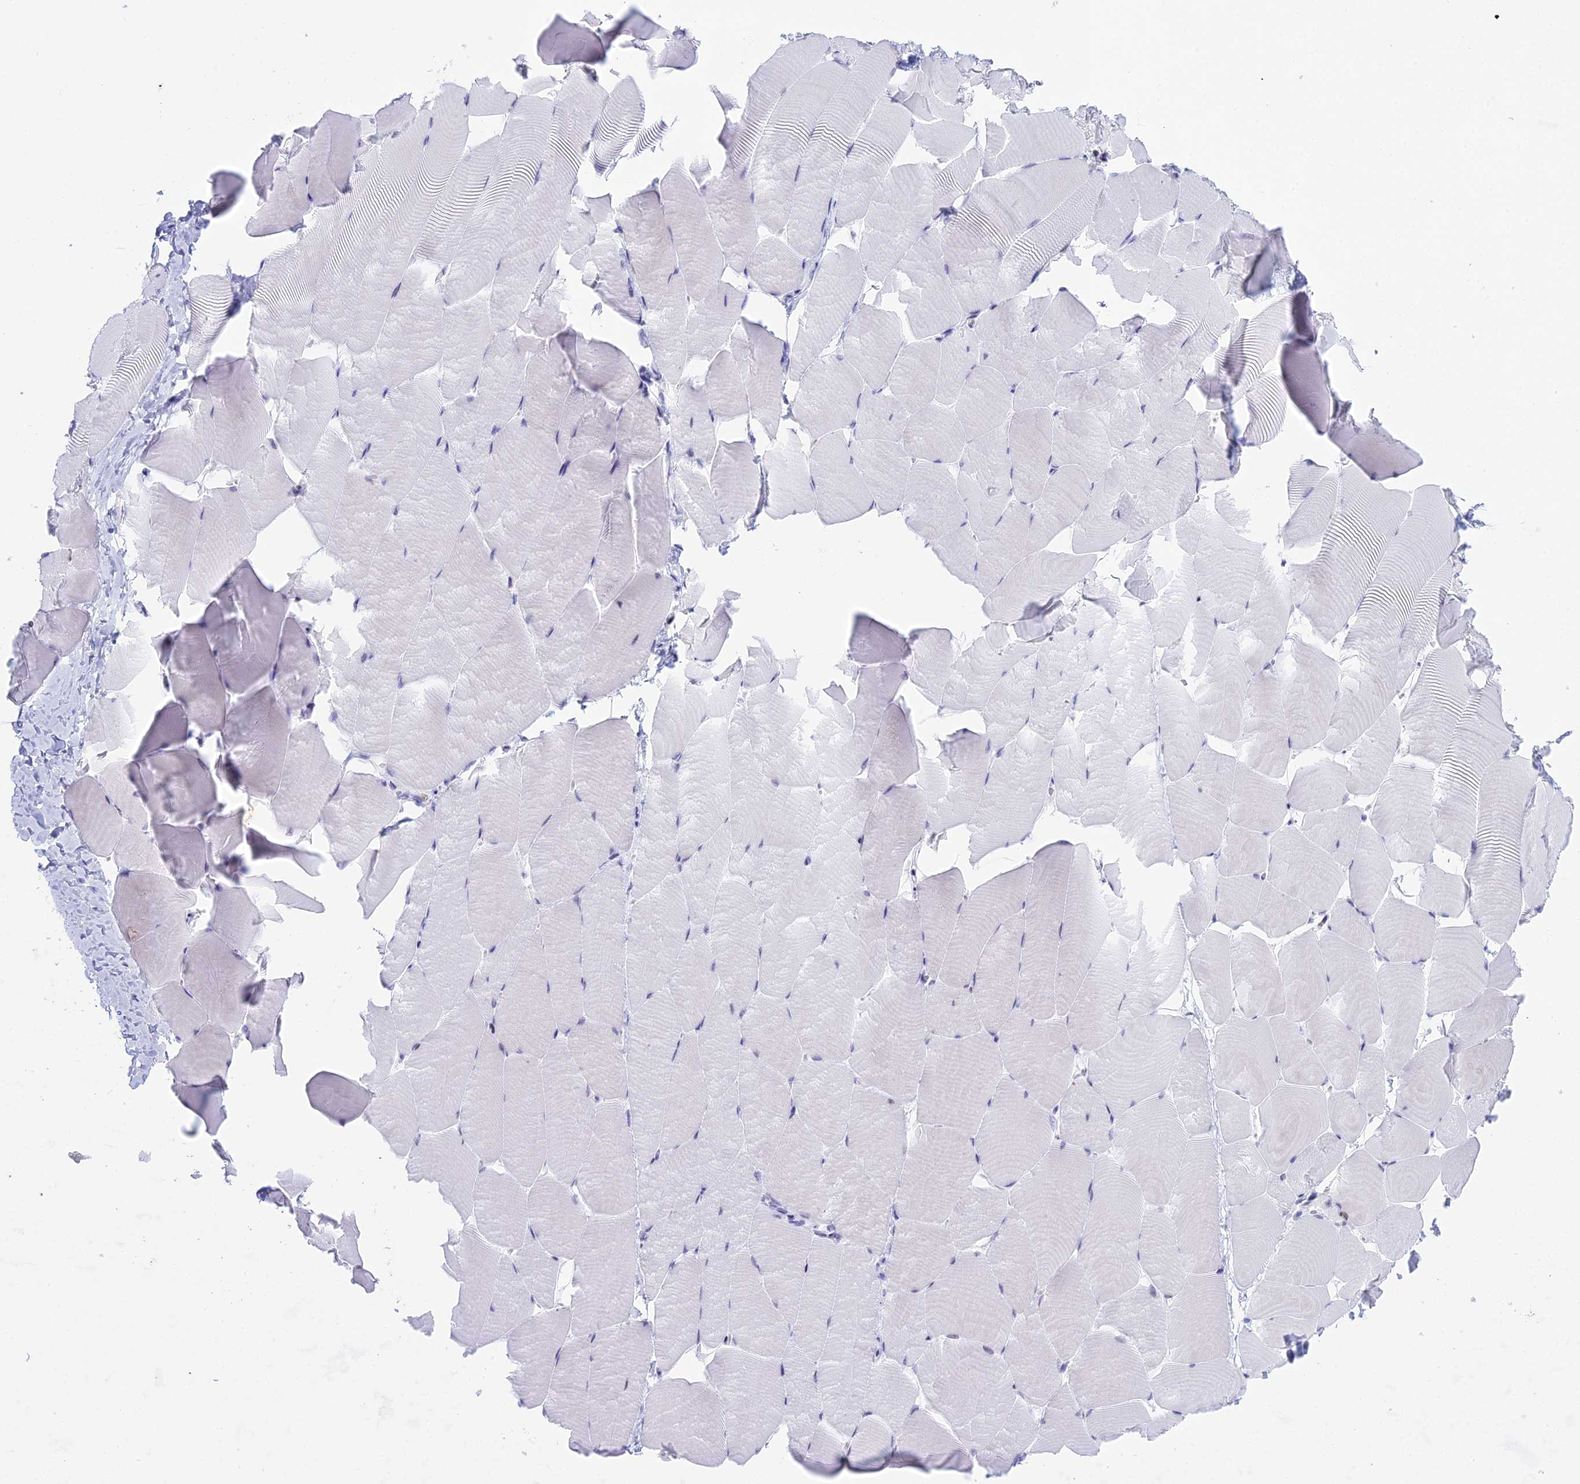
{"staining": {"intensity": "negative", "quantity": "none", "location": "none"}, "tissue": "skeletal muscle", "cell_type": "Myocytes", "image_type": "normal", "snomed": [{"axis": "morphology", "description": "Normal tissue, NOS"}, {"axis": "topography", "description": "Skeletal muscle"}], "caption": "Myocytes are negative for brown protein staining in benign skeletal muscle.", "gene": "RNPS1", "patient": {"sex": "male", "age": 25}}